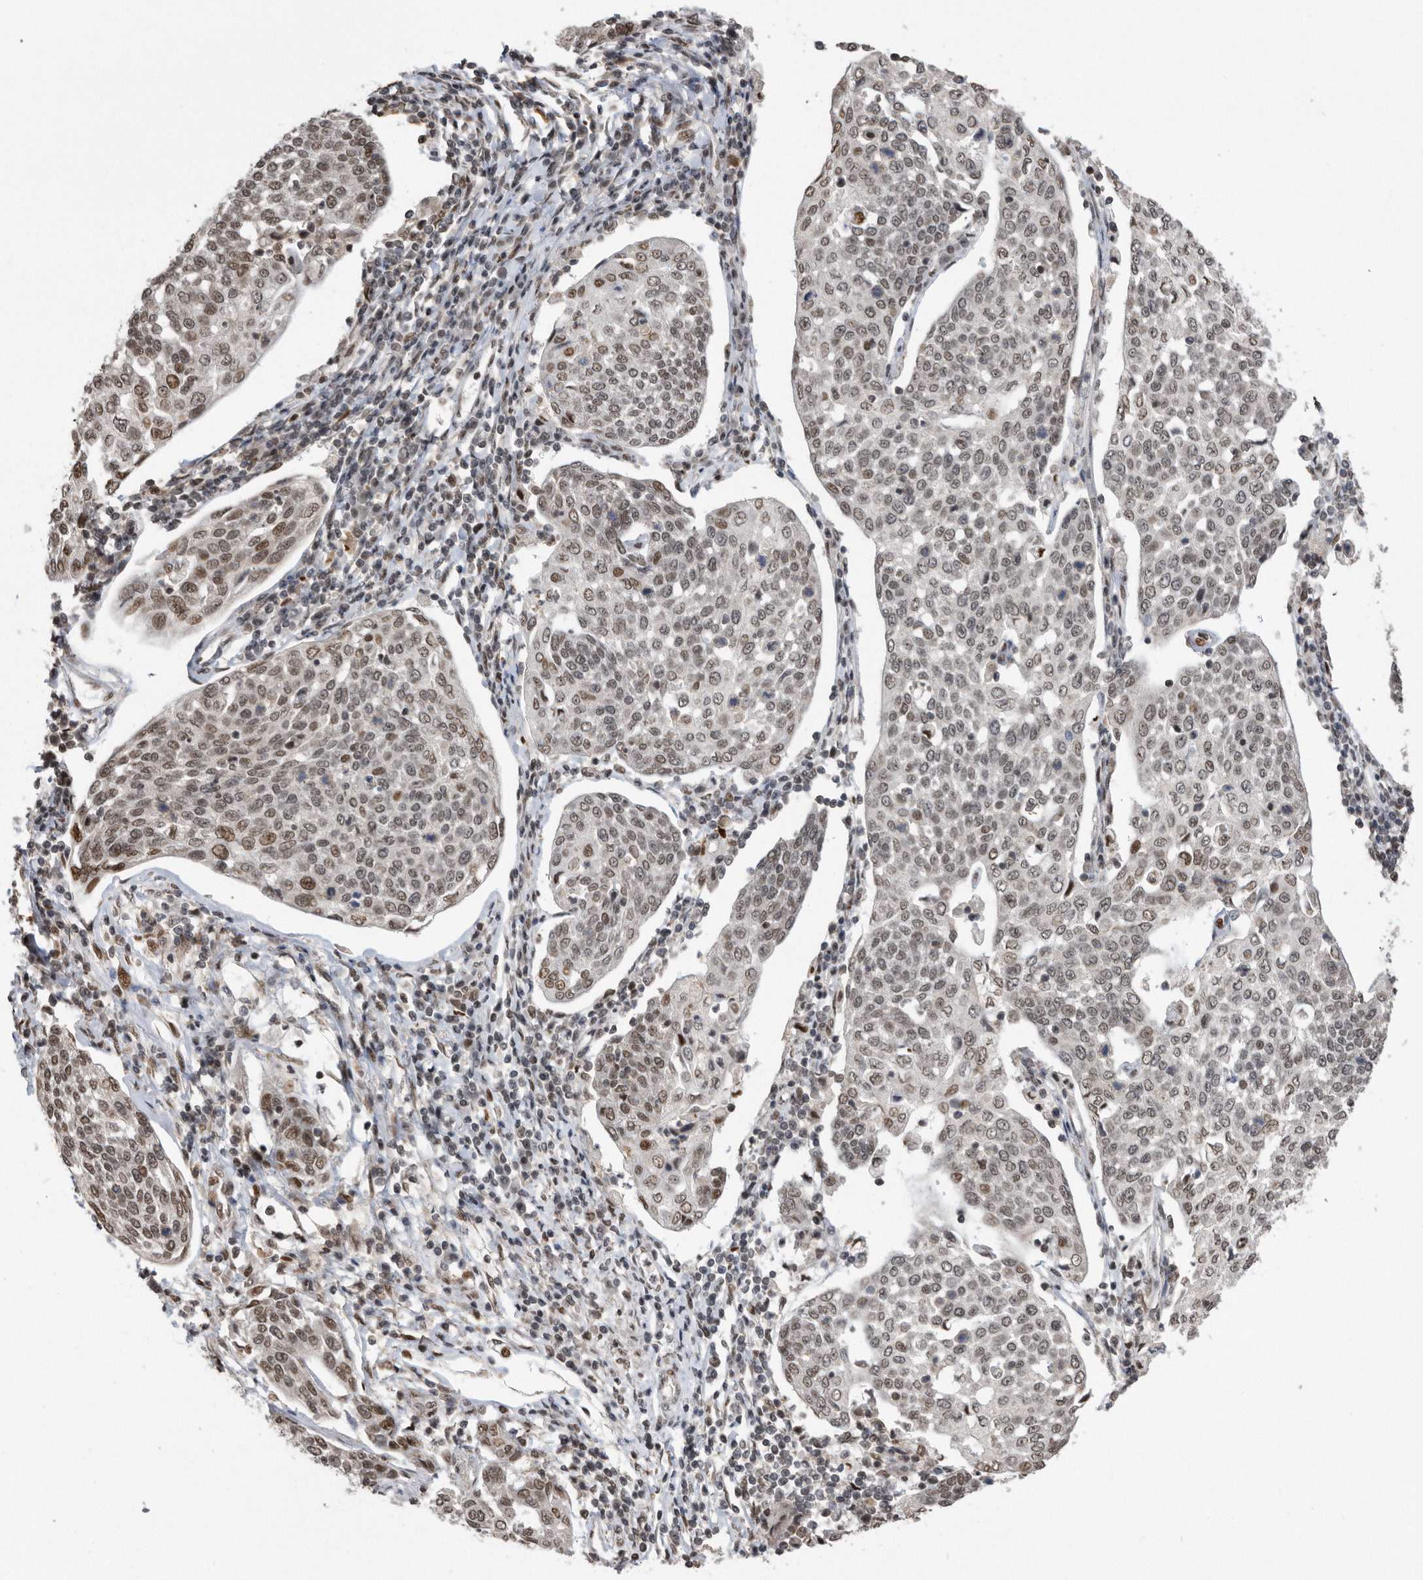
{"staining": {"intensity": "weak", "quantity": ">75%", "location": "nuclear"}, "tissue": "cervical cancer", "cell_type": "Tumor cells", "image_type": "cancer", "snomed": [{"axis": "morphology", "description": "Squamous cell carcinoma, NOS"}, {"axis": "topography", "description": "Cervix"}], "caption": "The micrograph exhibits a brown stain indicating the presence of a protein in the nuclear of tumor cells in cervical cancer.", "gene": "TDRD3", "patient": {"sex": "female", "age": 34}}